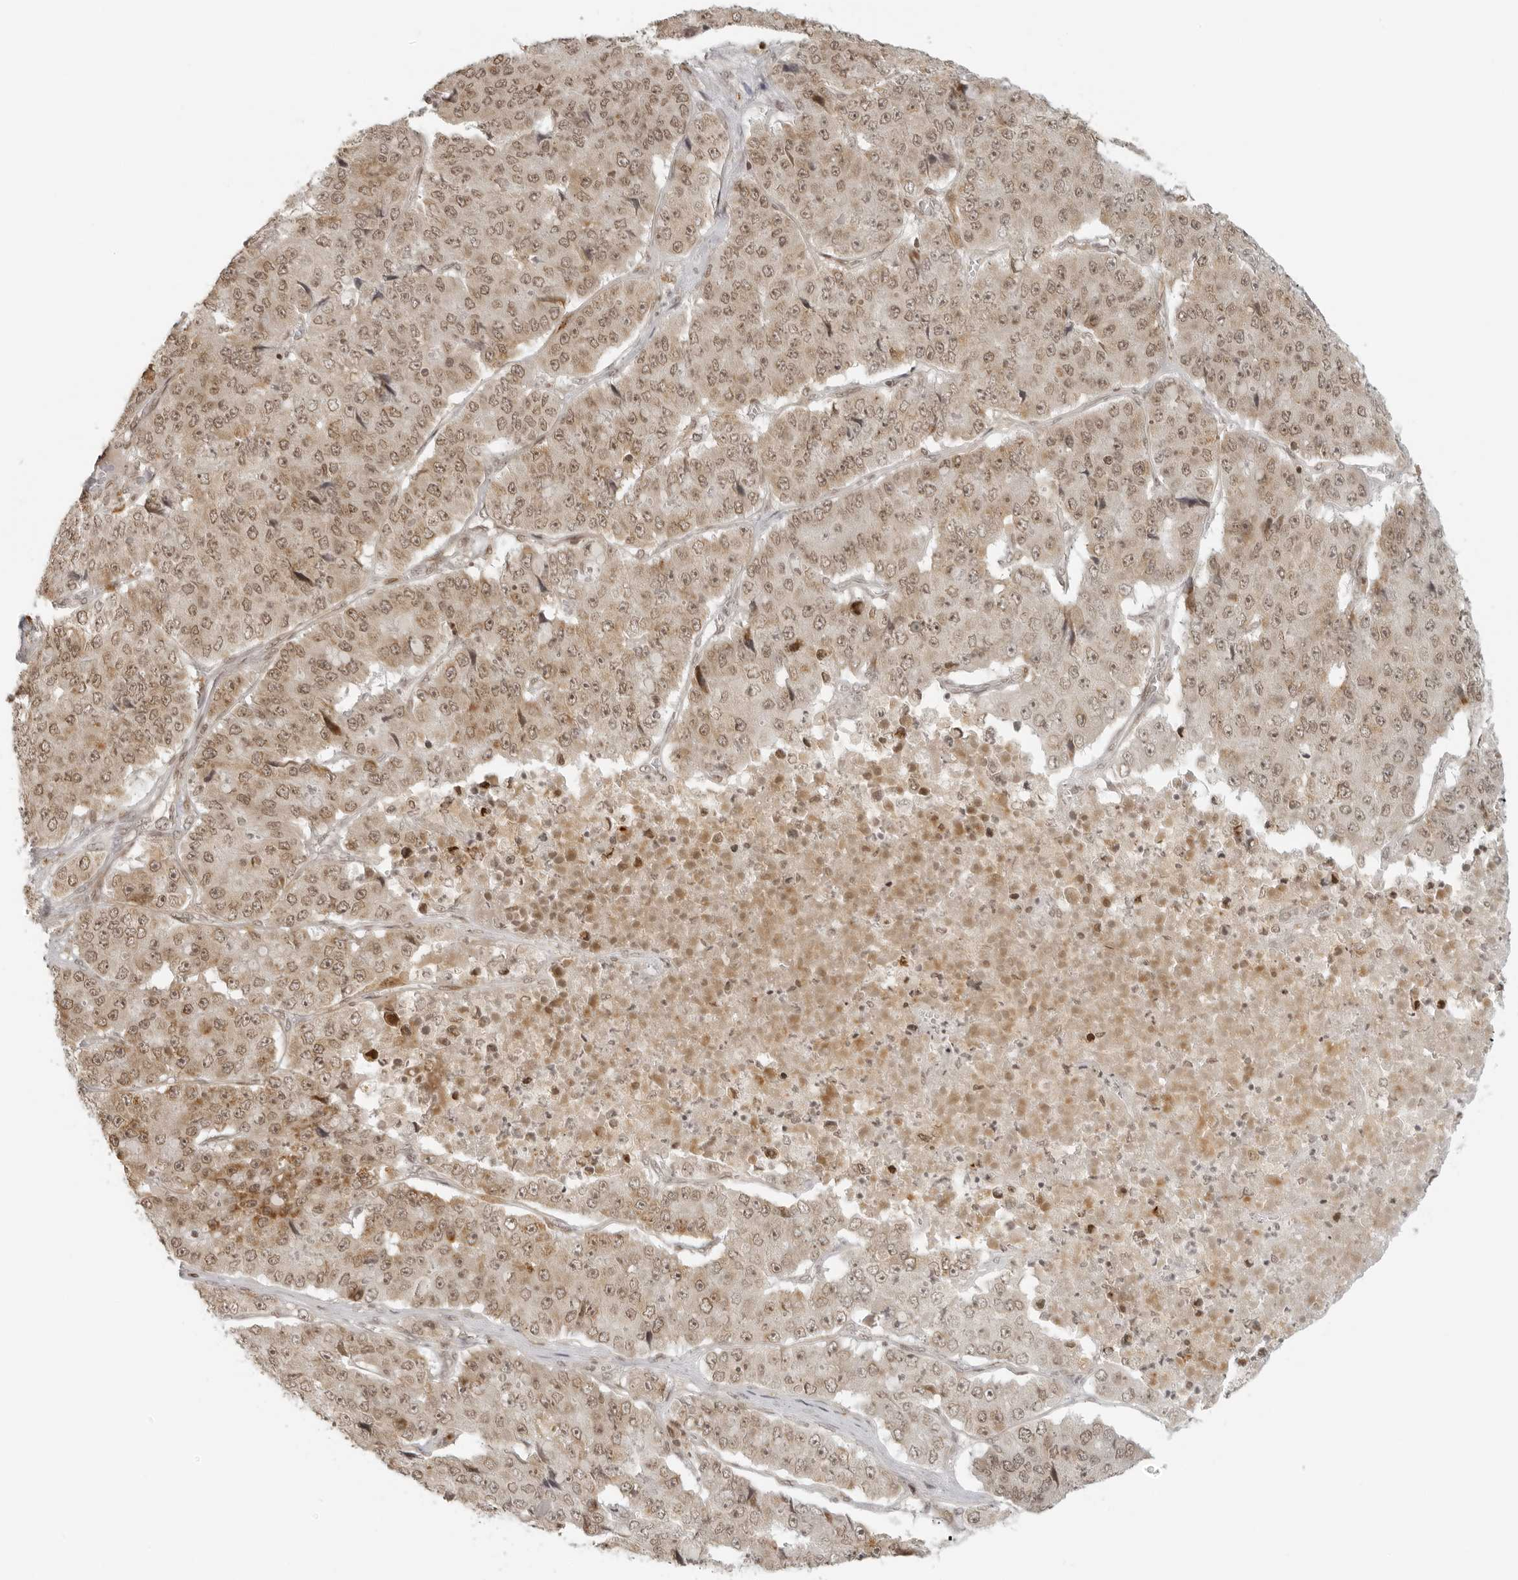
{"staining": {"intensity": "moderate", "quantity": ">75%", "location": "cytoplasmic/membranous,nuclear"}, "tissue": "pancreatic cancer", "cell_type": "Tumor cells", "image_type": "cancer", "snomed": [{"axis": "morphology", "description": "Adenocarcinoma, NOS"}, {"axis": "topography", "description": "Pancreas"}], "caption": "Pancreatic cancer stained for a protein exhibits moderate cytoplasmic/membranous and nuclear positivity in tumor cells.", "gene": "ZNF407", "patient": {"sex": "male", "age": 50}}